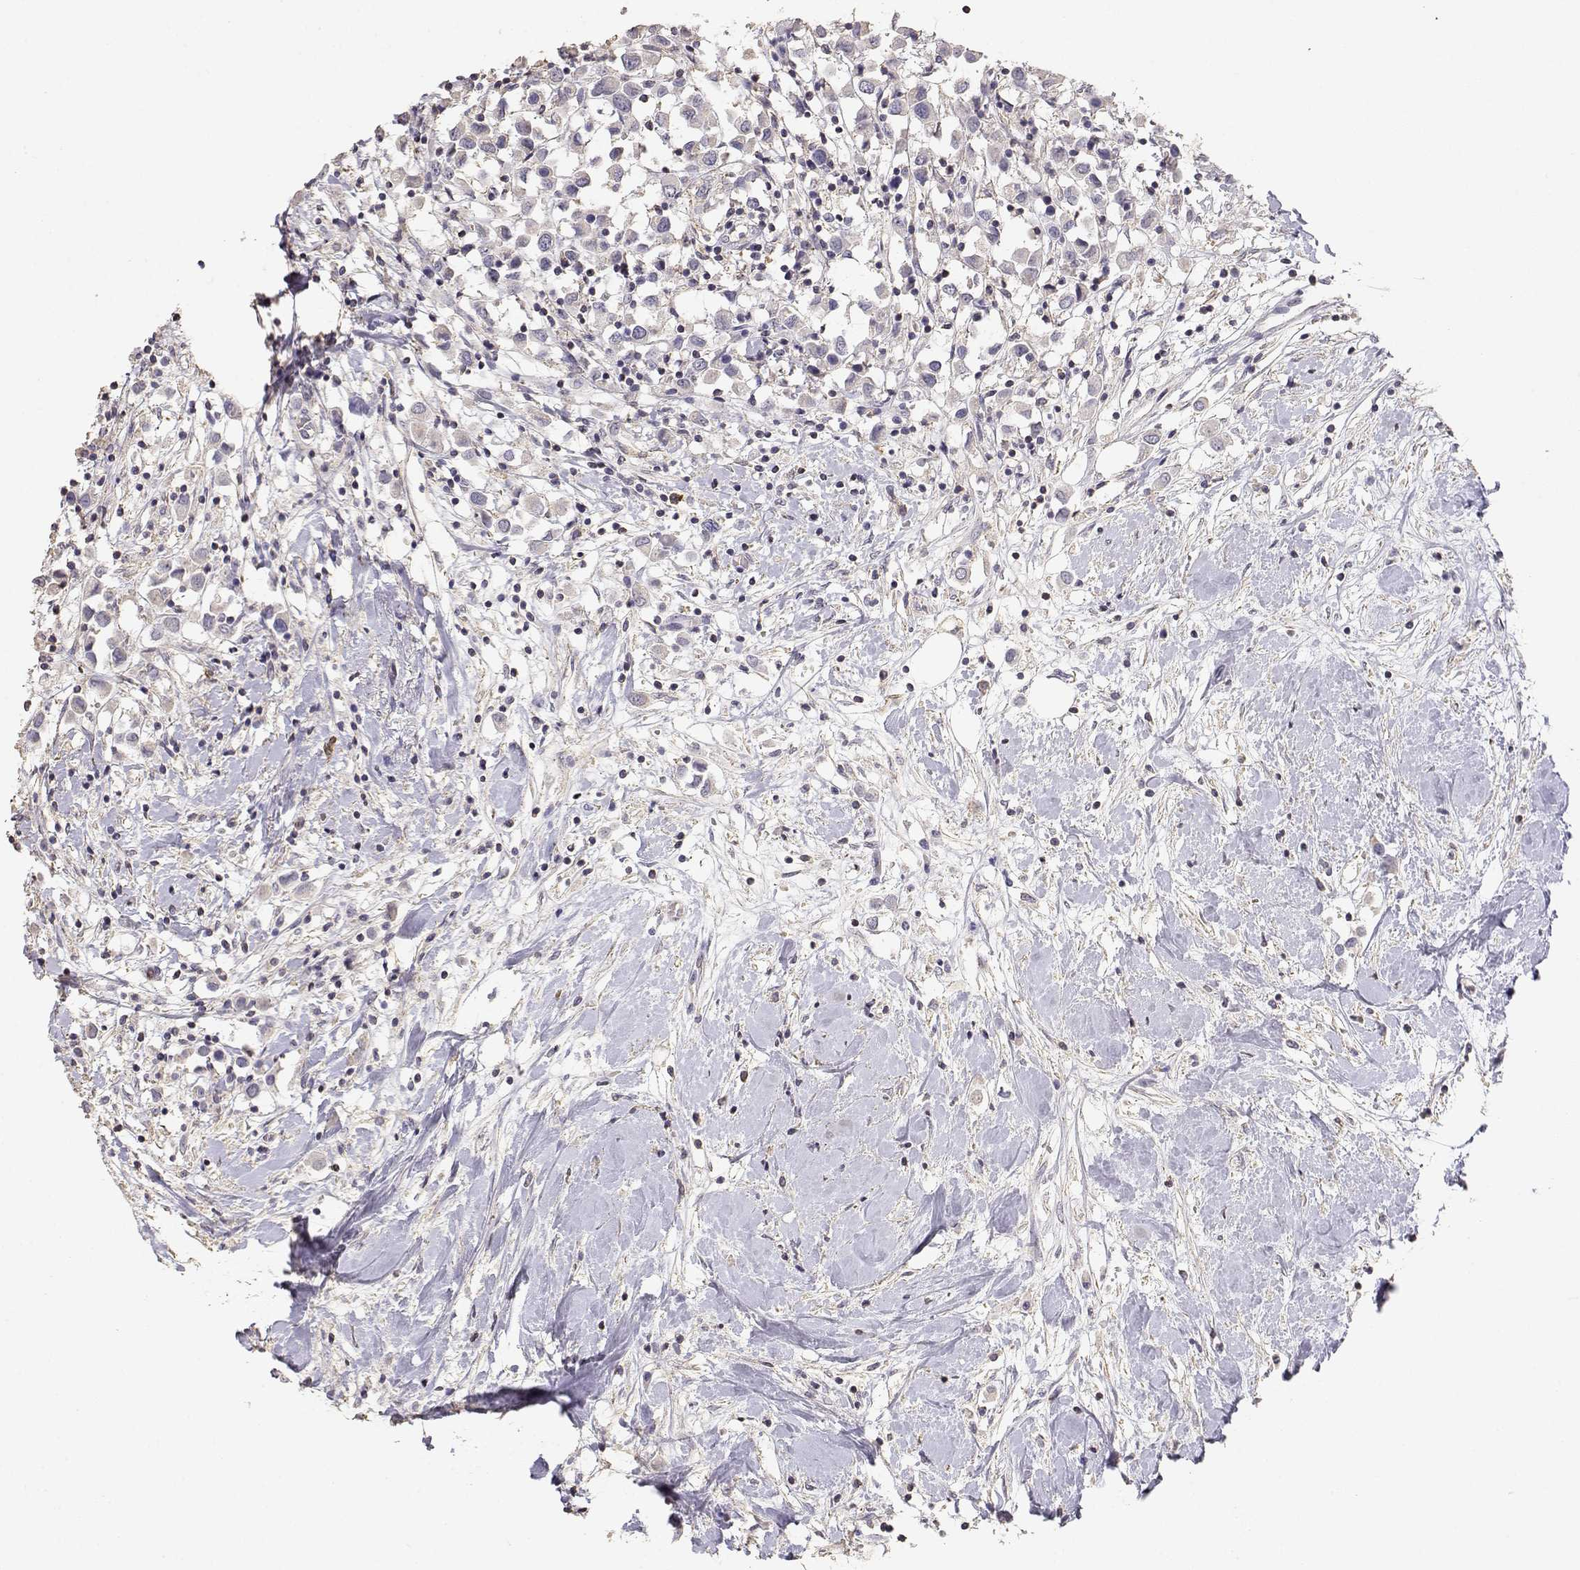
{"staining": {"intensity": "negative", "quantity": "none", "location": "none"}, "tissue": "breast cancer", "cell_type": "Tumor cells", "image_type": "cancer", "snomed": [{"axis": "morphology", "description": "Duct carcinoma"}, {"axis": "topography", "description": "Breast"}], "caption": "High power microscopy histopathology image of an immunohistochemistry (IHC) photomicrograph of invasive ductal carcinoma (breast), revealing no significant positivity in tumor cells.", "gene": "TNFRSF10C", "patient": {"sex": "female", "age": 61}}